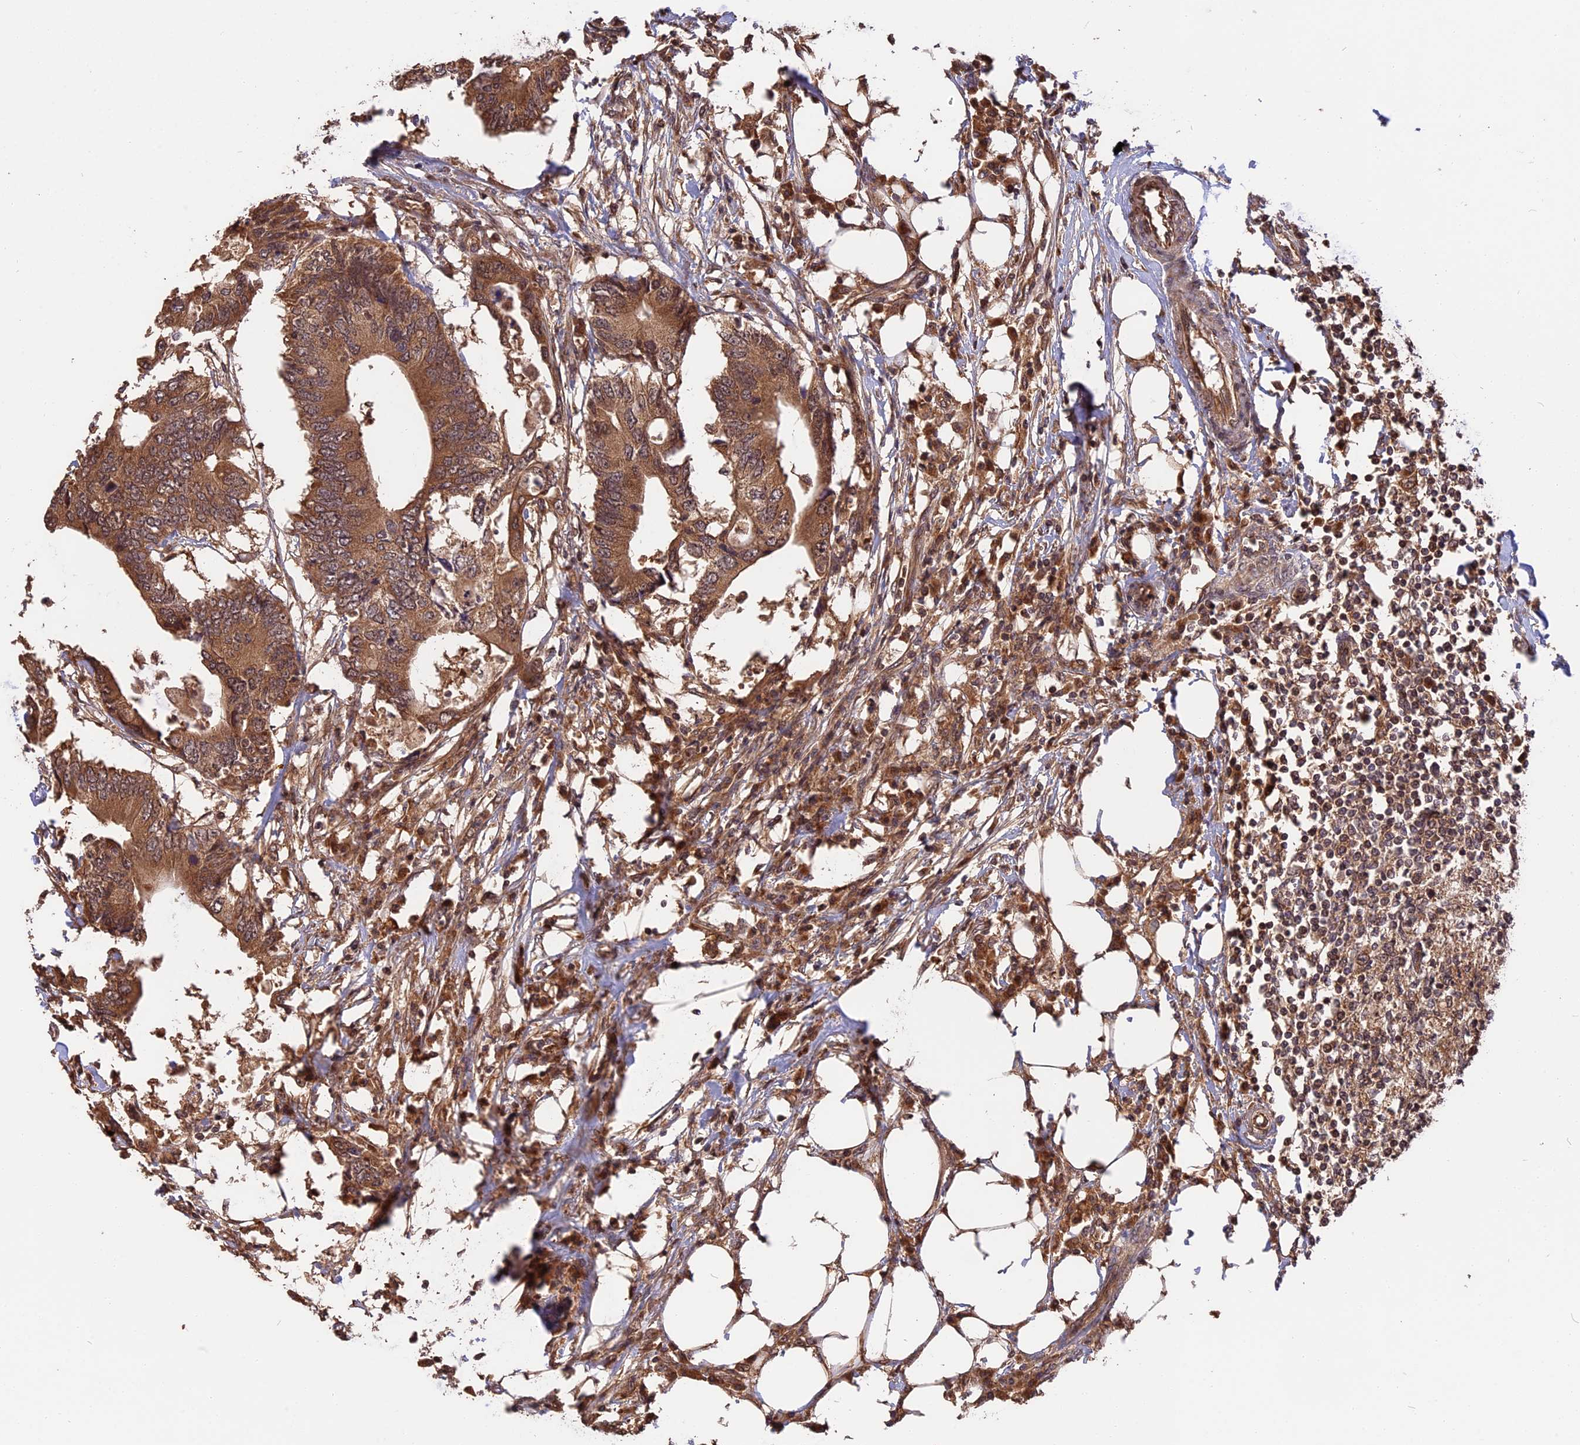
{"staining": {"intensity": "moderate", "quantity": ">75%", "location": "cytoplasmic/membranous"}, "tissue": "colorectal cancer", "cell_type": "Tumor cells", "image_type": "cancer", "snomed": [{"axis": "morphology", "description": "Adenocarcinoma, NOS"}, {"axis": "topography", "description": "Colon"}], "caption": "Human adenocarcinoma (colorectal) stained with a protein marker demonstrates moderate staining in tumor cells.", "gene": "ESCO1", "patient": {"sex": "male", "age": 71}}